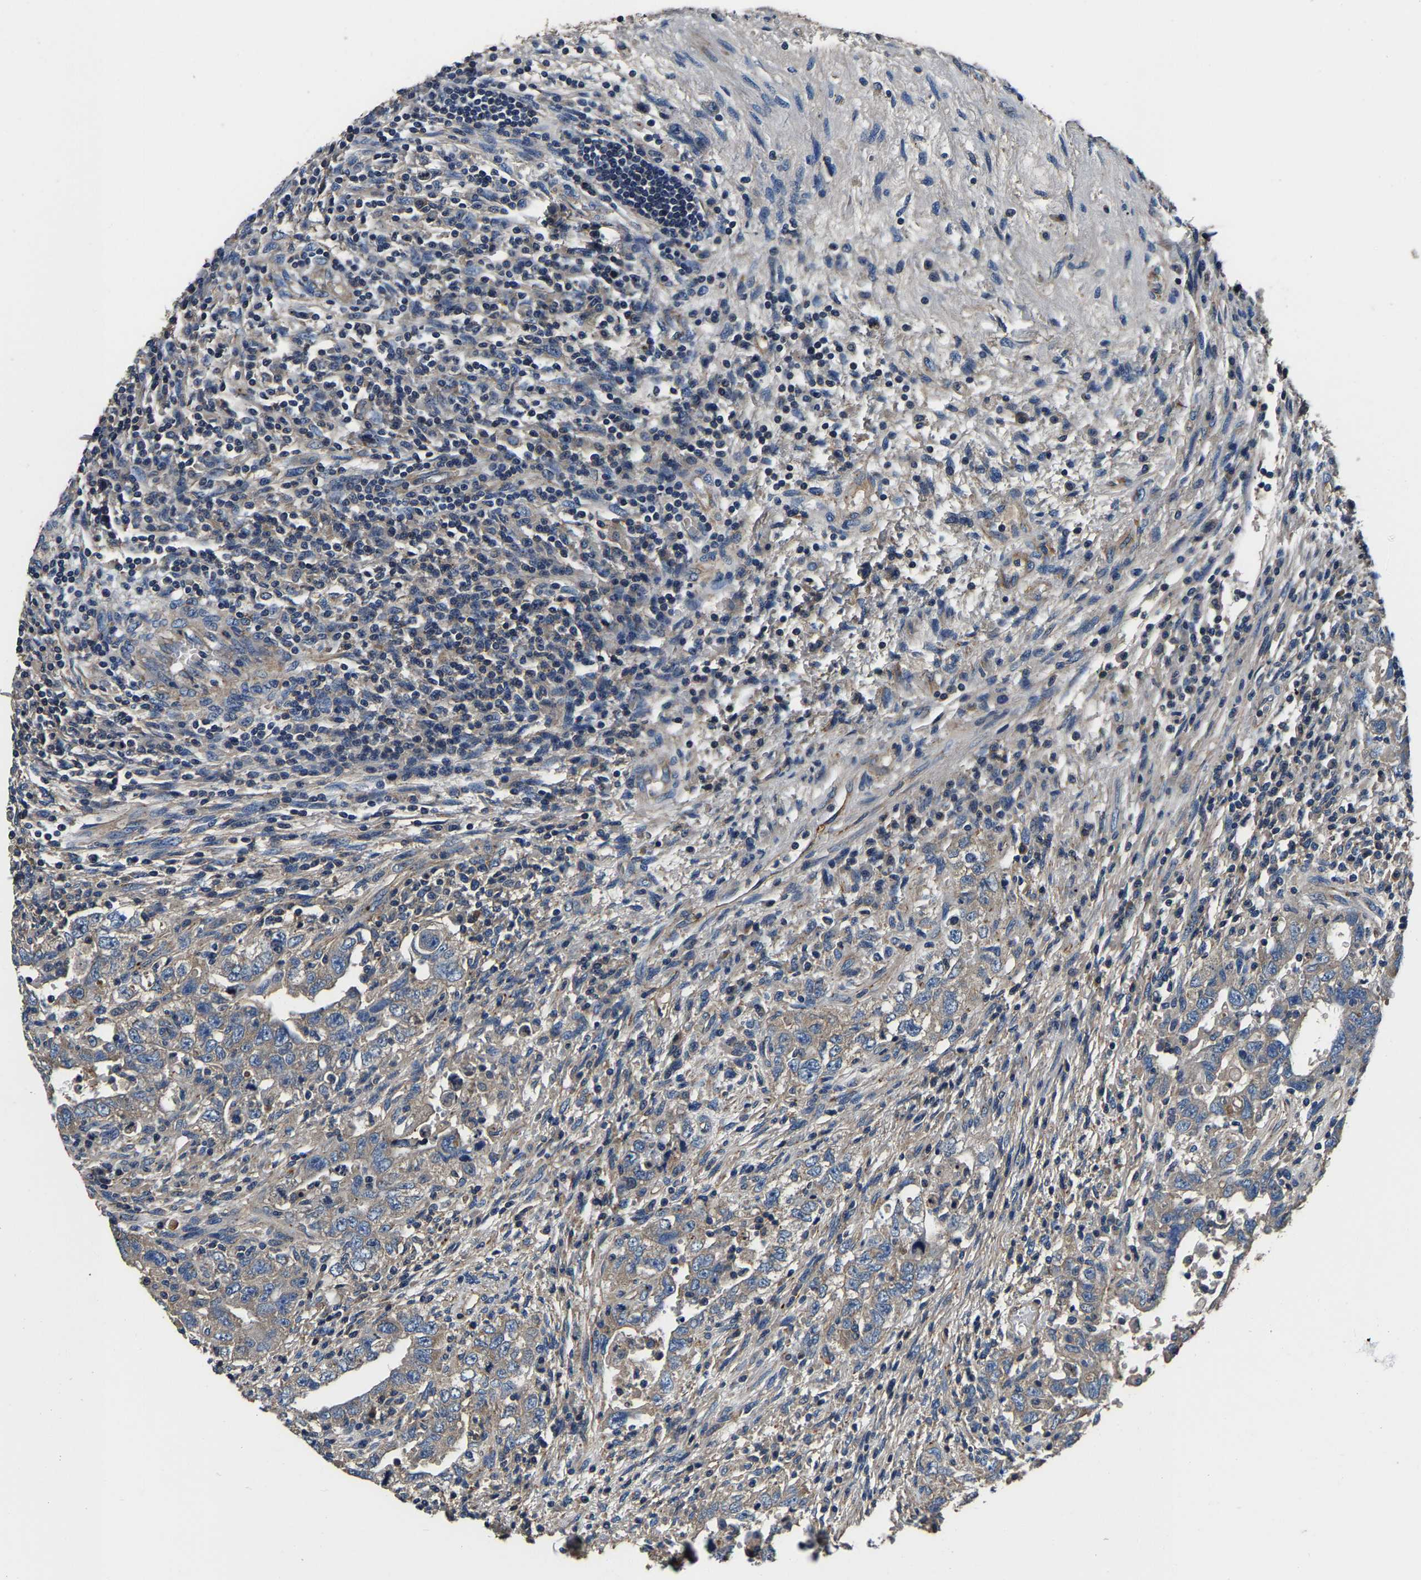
{"staining": {"intensity": "weak", "quantity": "<25%", "location": "cytoplasmic/membranous"}, "tissue": "testis cancer", "cell_type": "Tumor cells", "image_type": "cancer", "snomed": [{"axis": "morphology", "description": "Carcinoma, Embryonal, NOS"}, {"axis": "topography", "description": "Testis"}], "caption": "The immunohistochemistry image has no significant positivity in tumor cells of testis cancer tissue.", "gene": "SH3GLB1", "patient": {"sex": "male", "age": 26}}